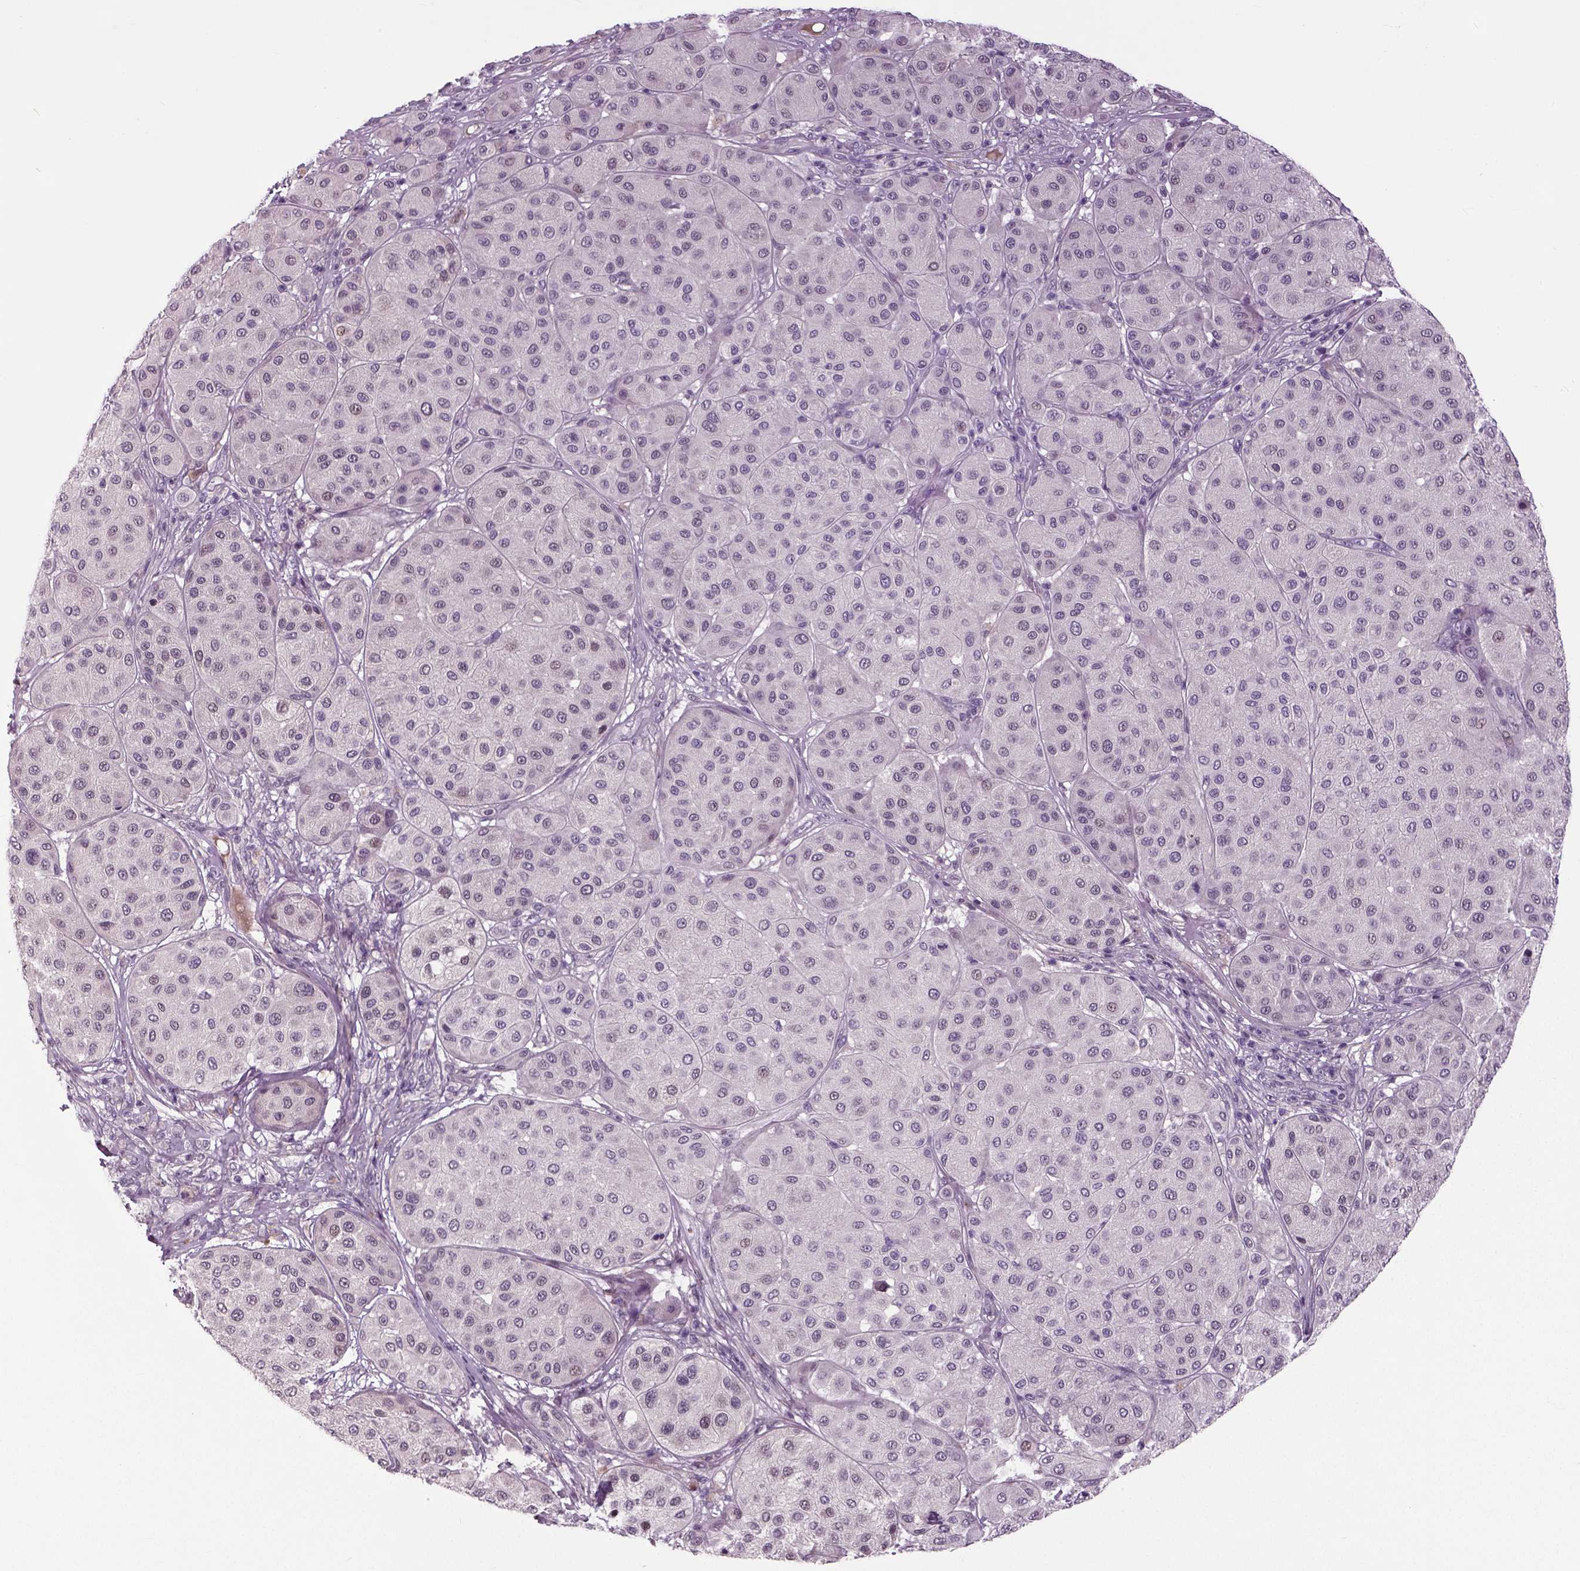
{"staining": {"intensity": "negative", "quantity": "none", "location": "none"}, "tissue": "melanoma", "cell_type": "Tumor cells", "image_type": "cancer", "snomed": [{"axis": "morphology", "description": "Malignant melanoma, Metastatic site"}, {"axis": "topography", "description": "Smooth muscle"}], "caption": "This is a histopathology image of immunohistochemistry (IHC) staining of melanoma, which shows no expression in tumor cells.", "gene": "NECAB1", "patient": {"sex": "male", "age": 41}}